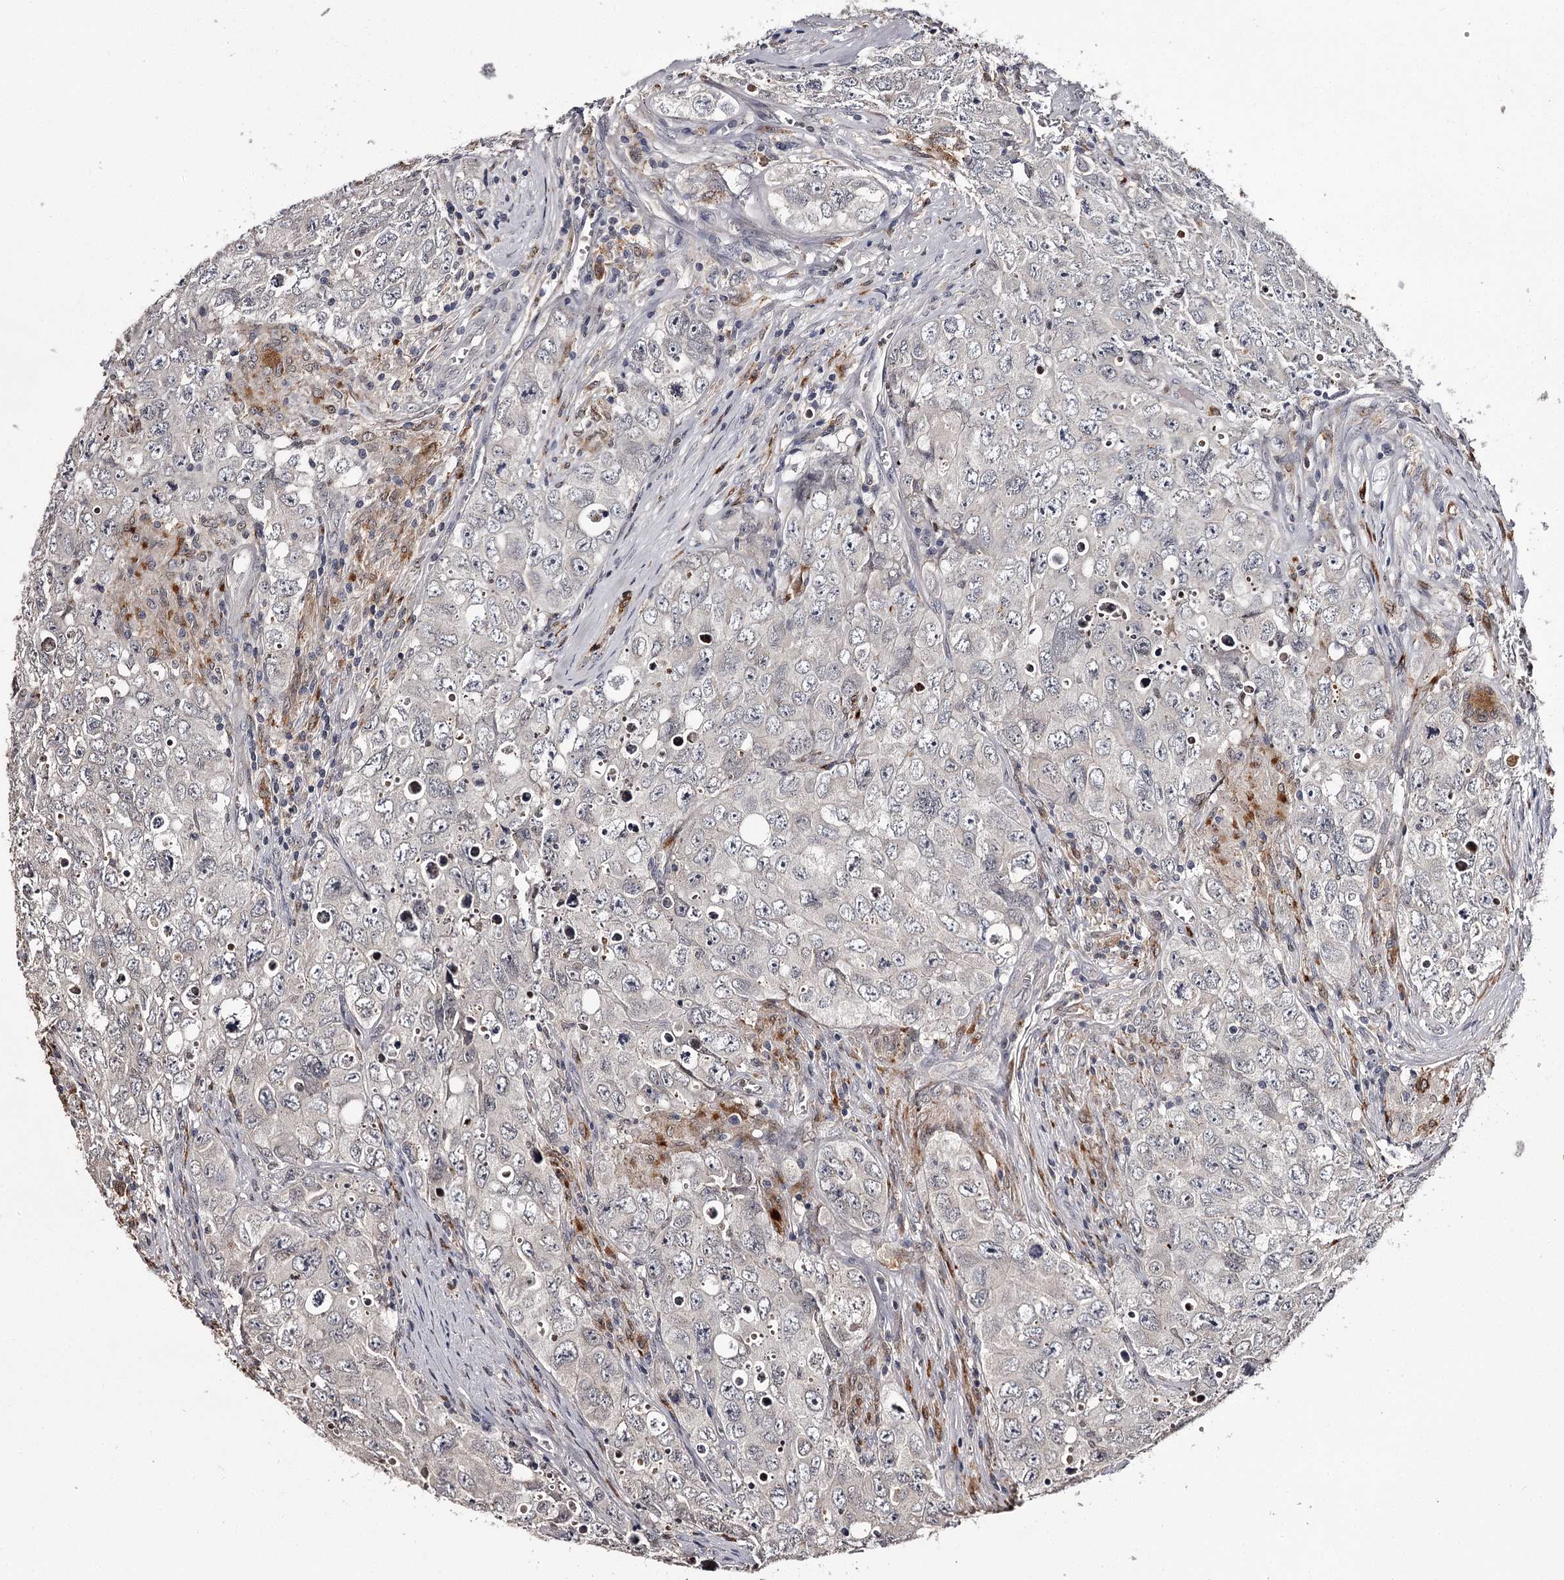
{"staining": {"intensity": "negative", "quantity": "none", "location": "none"}, "tissue": "testis cancer", "cell_type": "Tumor cells", "image_type": "cancer", "snomed": [{"axis": "morphology", "description": "Seminoma, NOS"}, {"axis": "morphology", "description": "Carcinoma, Embryonal, NOS"}, {"axis": "topography", "description": "Testis"}], "caption": "High magnification brightfield microscopy of testis embryonal carcinoma stained with DAB (3,3'-diaminobenzidine) (brown) and counterstained with hematoxylin (blue): tumor cells show no significant positivity.", "gene": "SLC32A1", "patient": {"sex": "male", "age": 43}}